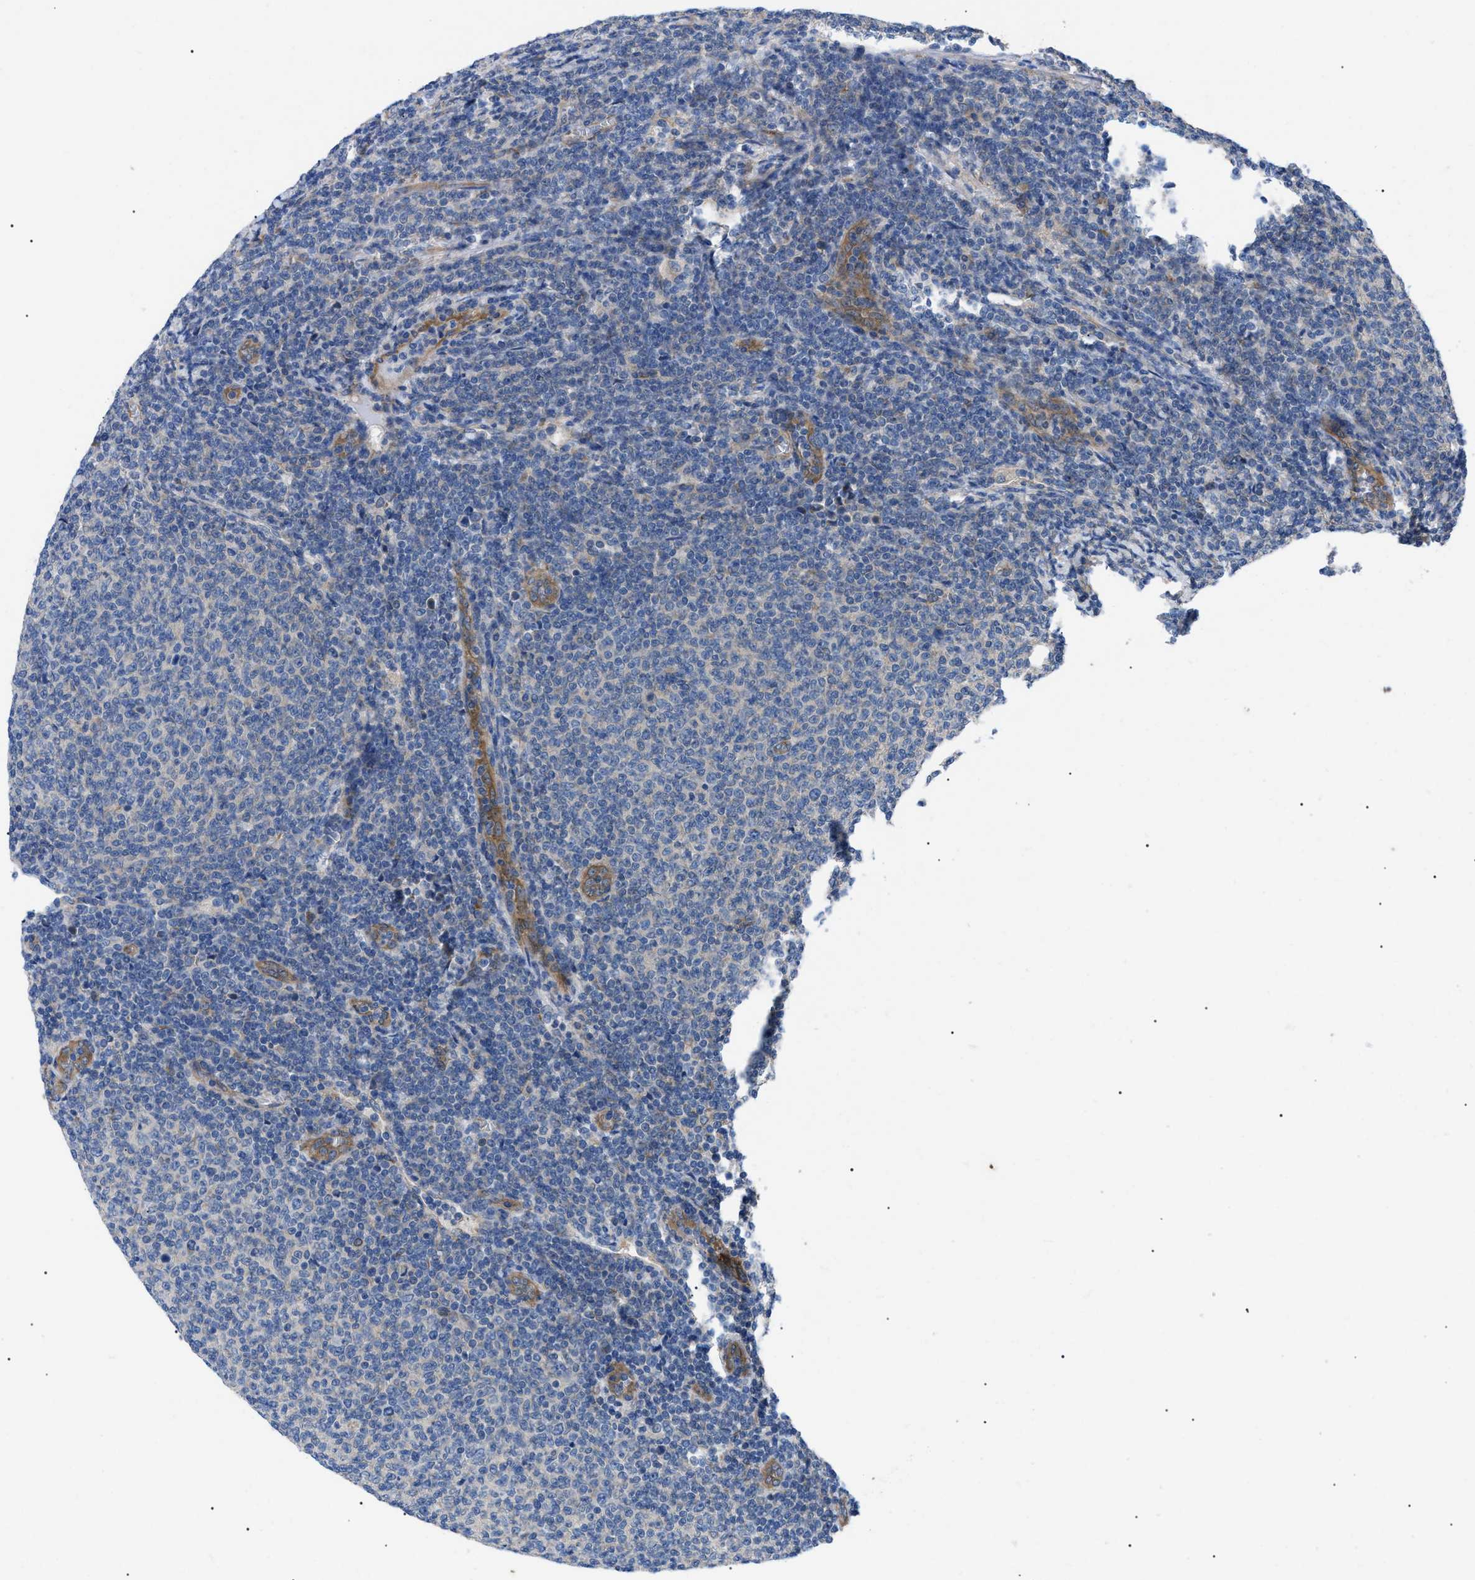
{"staining": {"intensity": "negative", "quantity": "none", "location": "none"}, "tissue": "lymphoma", "cell_type": "Tumor cells", "image_type": "cancer", "snomed": [{"axis": "morphology", "description": "Malignant lymphoma, non-Hodgkin's type, Low grade"}, {"axis": "topography", "description": "Lymph node"}], "caption": "Human lymphoma stained for a protein using immunohistochemistry exhibits no expression in tumor cells.", "gene": "HSPB8", "patient": {"sex": "male", "age": 66}}